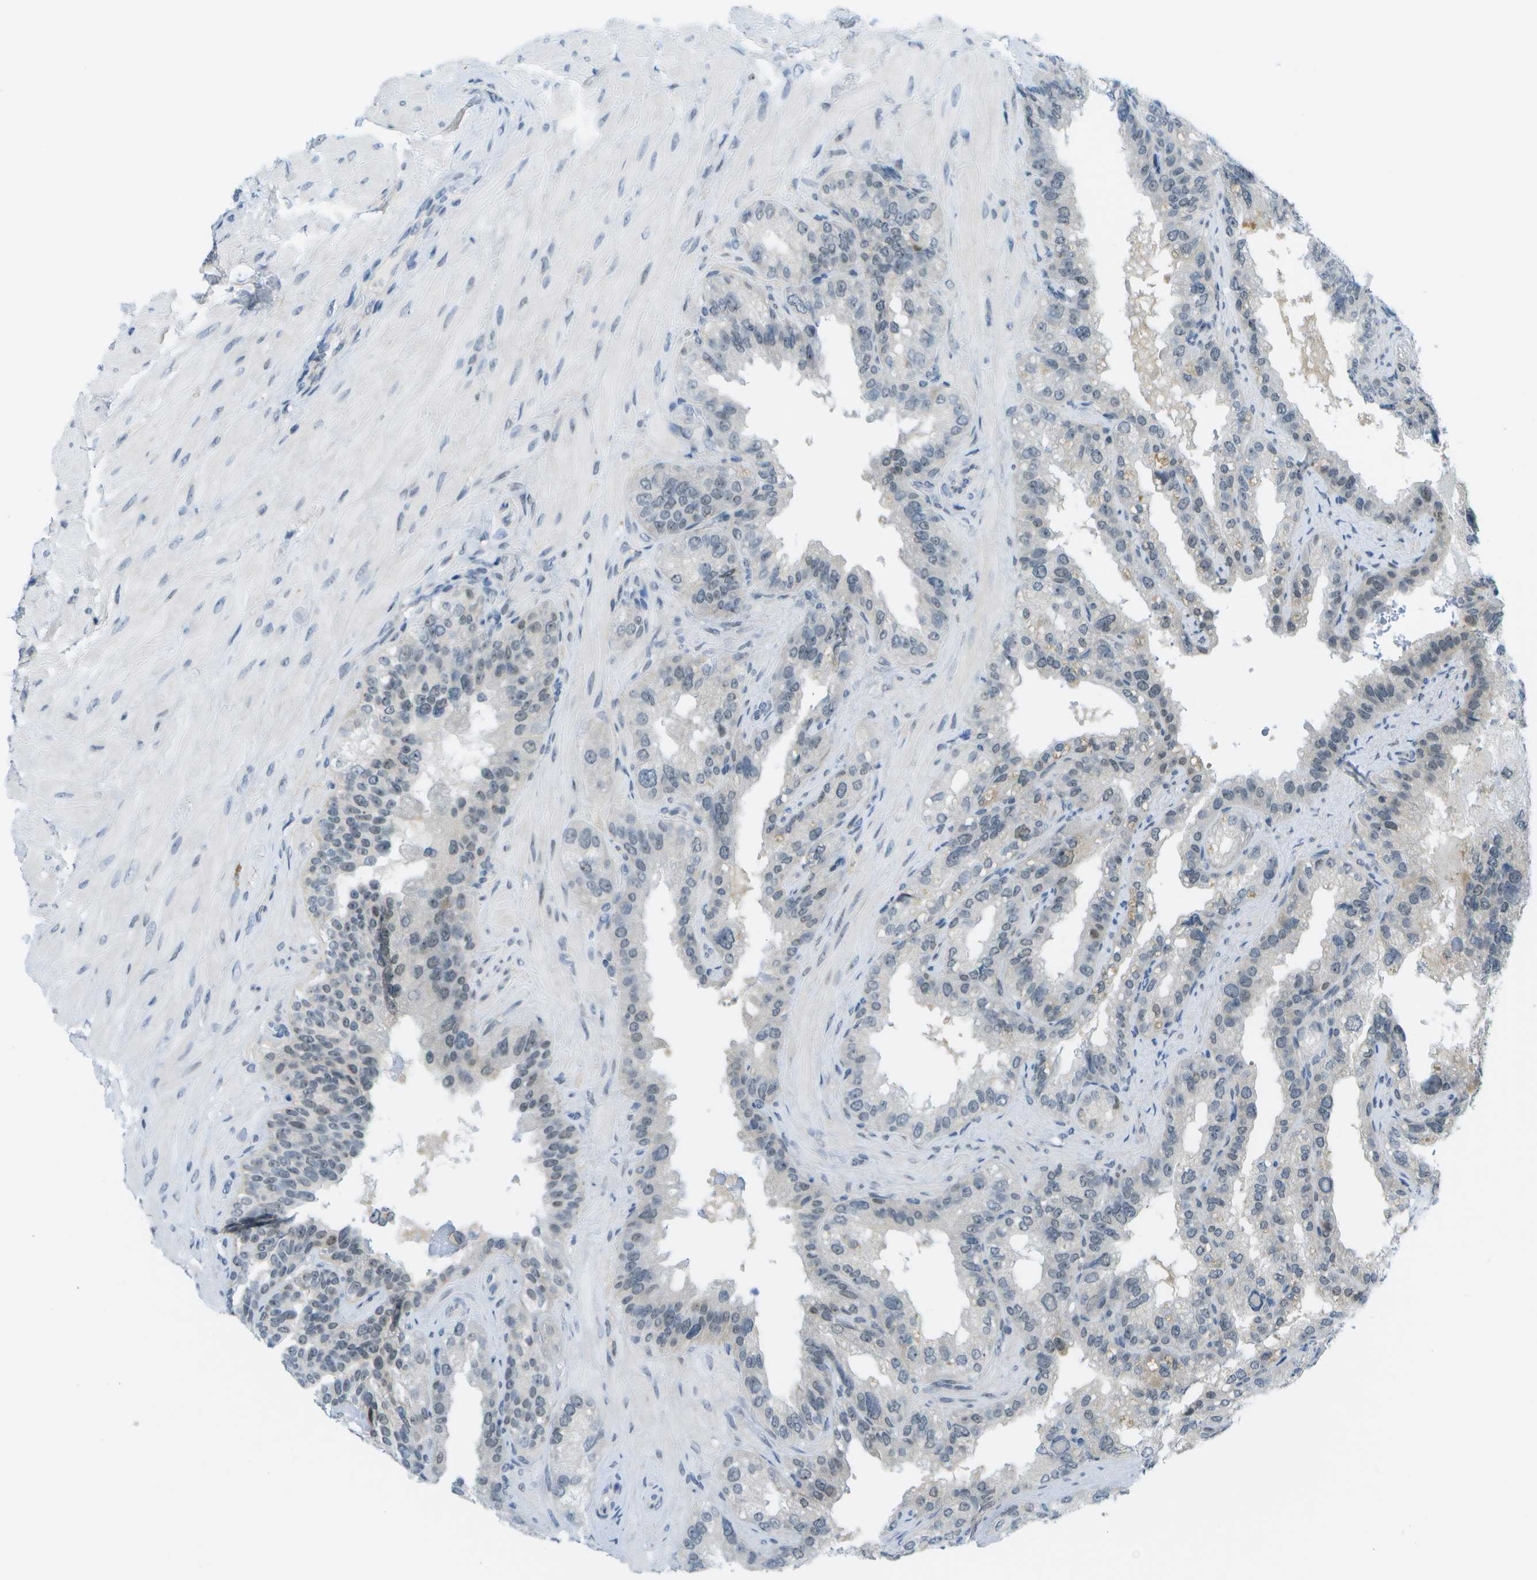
{"staining": {"intensity": "weak", "quantity": "<25%", "location": "nuclear"}, "tissue": "seminal vesicle", "cell_type": "Glandular cells", "image_type": "normal", "snomed": [{"axis": "morphology", "description": "Normal tissue, NOS"}, {"axis": "topography", "description": "Seminal veicle"}], "caption": "This is a photomicrograph of IHC staining of normal seminal vesicle, which shows no staining in glandular cells. The staining is performed using DAB (3,3'-diaminobenzidine) brown chromogen with nuclei counter-stained in using hematoxylin.", "gene": "PITHD1", "patient": {"sex": "male", "age": 68}}